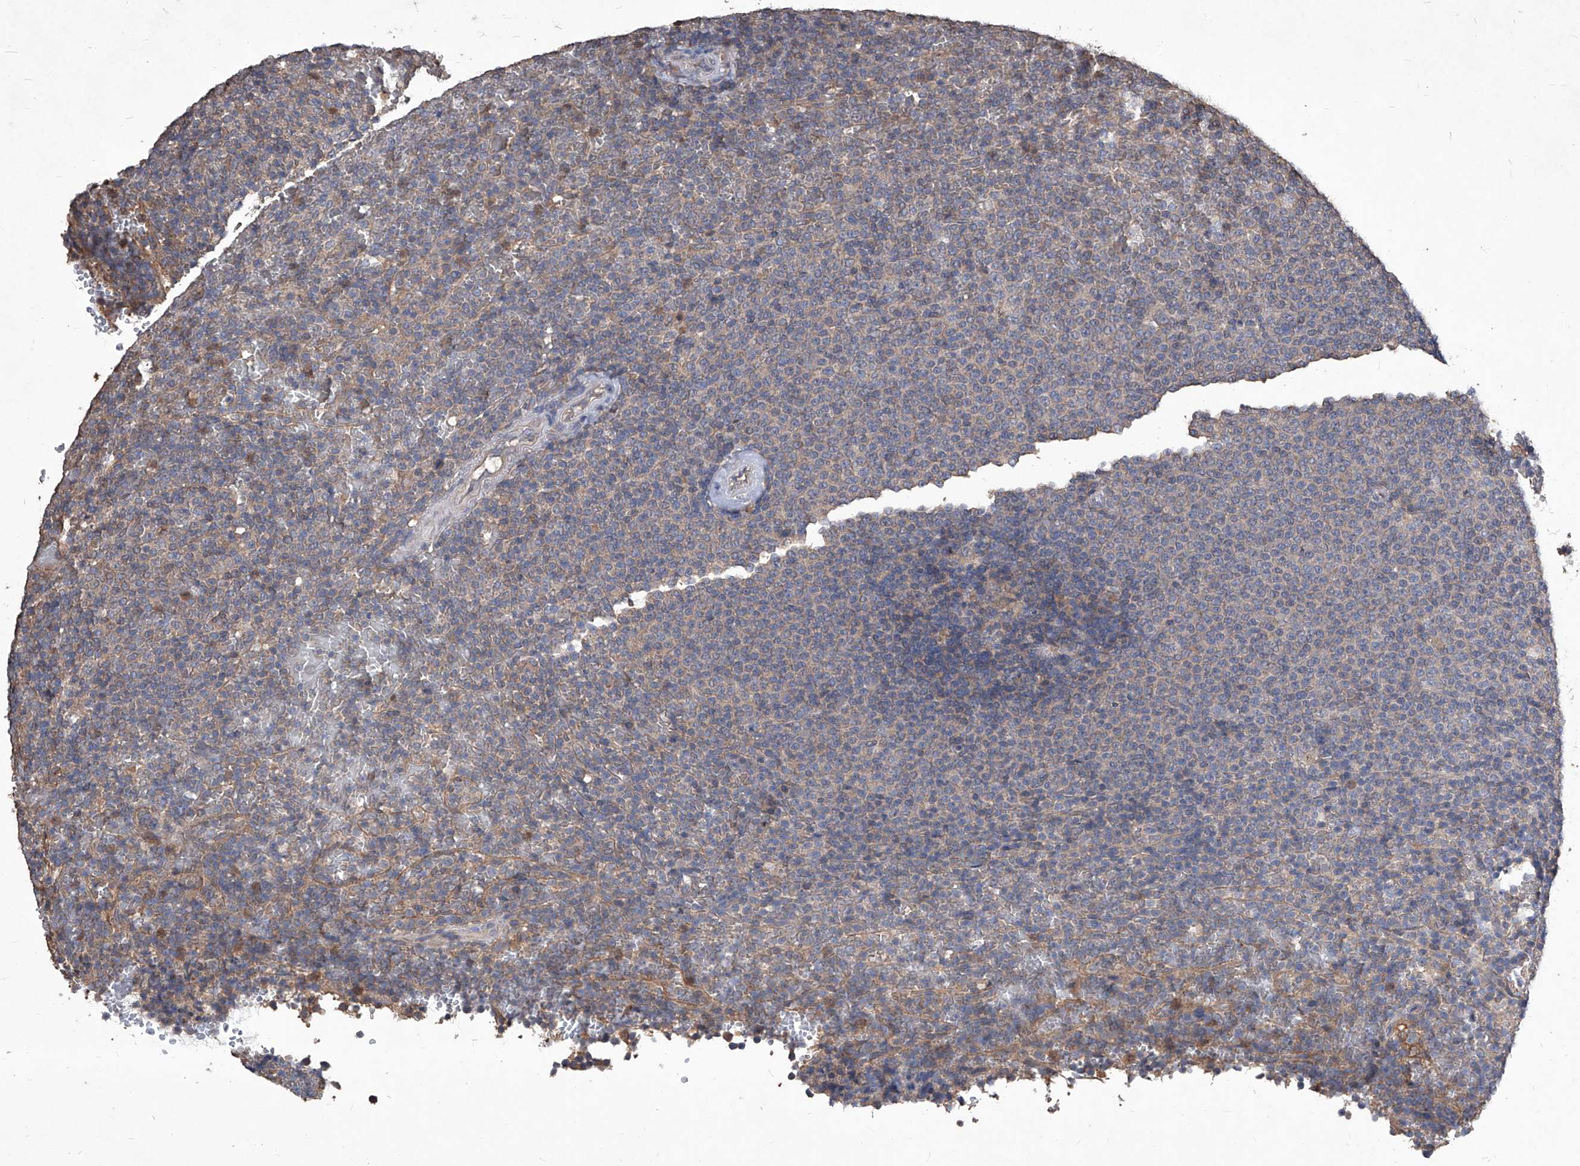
{"staining": {"intensity": "negative", "quantity": "none", "location": "none"}, "tissue": "lymphoma", "cell_type": "Tumor cells", "image_type": "cancer", "snomed": [{"axis": "morphology", "description": "Malignant lymphoma, non-Hodgkin's type, Low grade"}, {"axis": "topography", "description": "Spleen"}], "caption": "This is an IHC image of lymphoma. There is no expression in tumor cells.", "gene": "SYNGR1", "patient": {"sex": "female", "age": 77}}